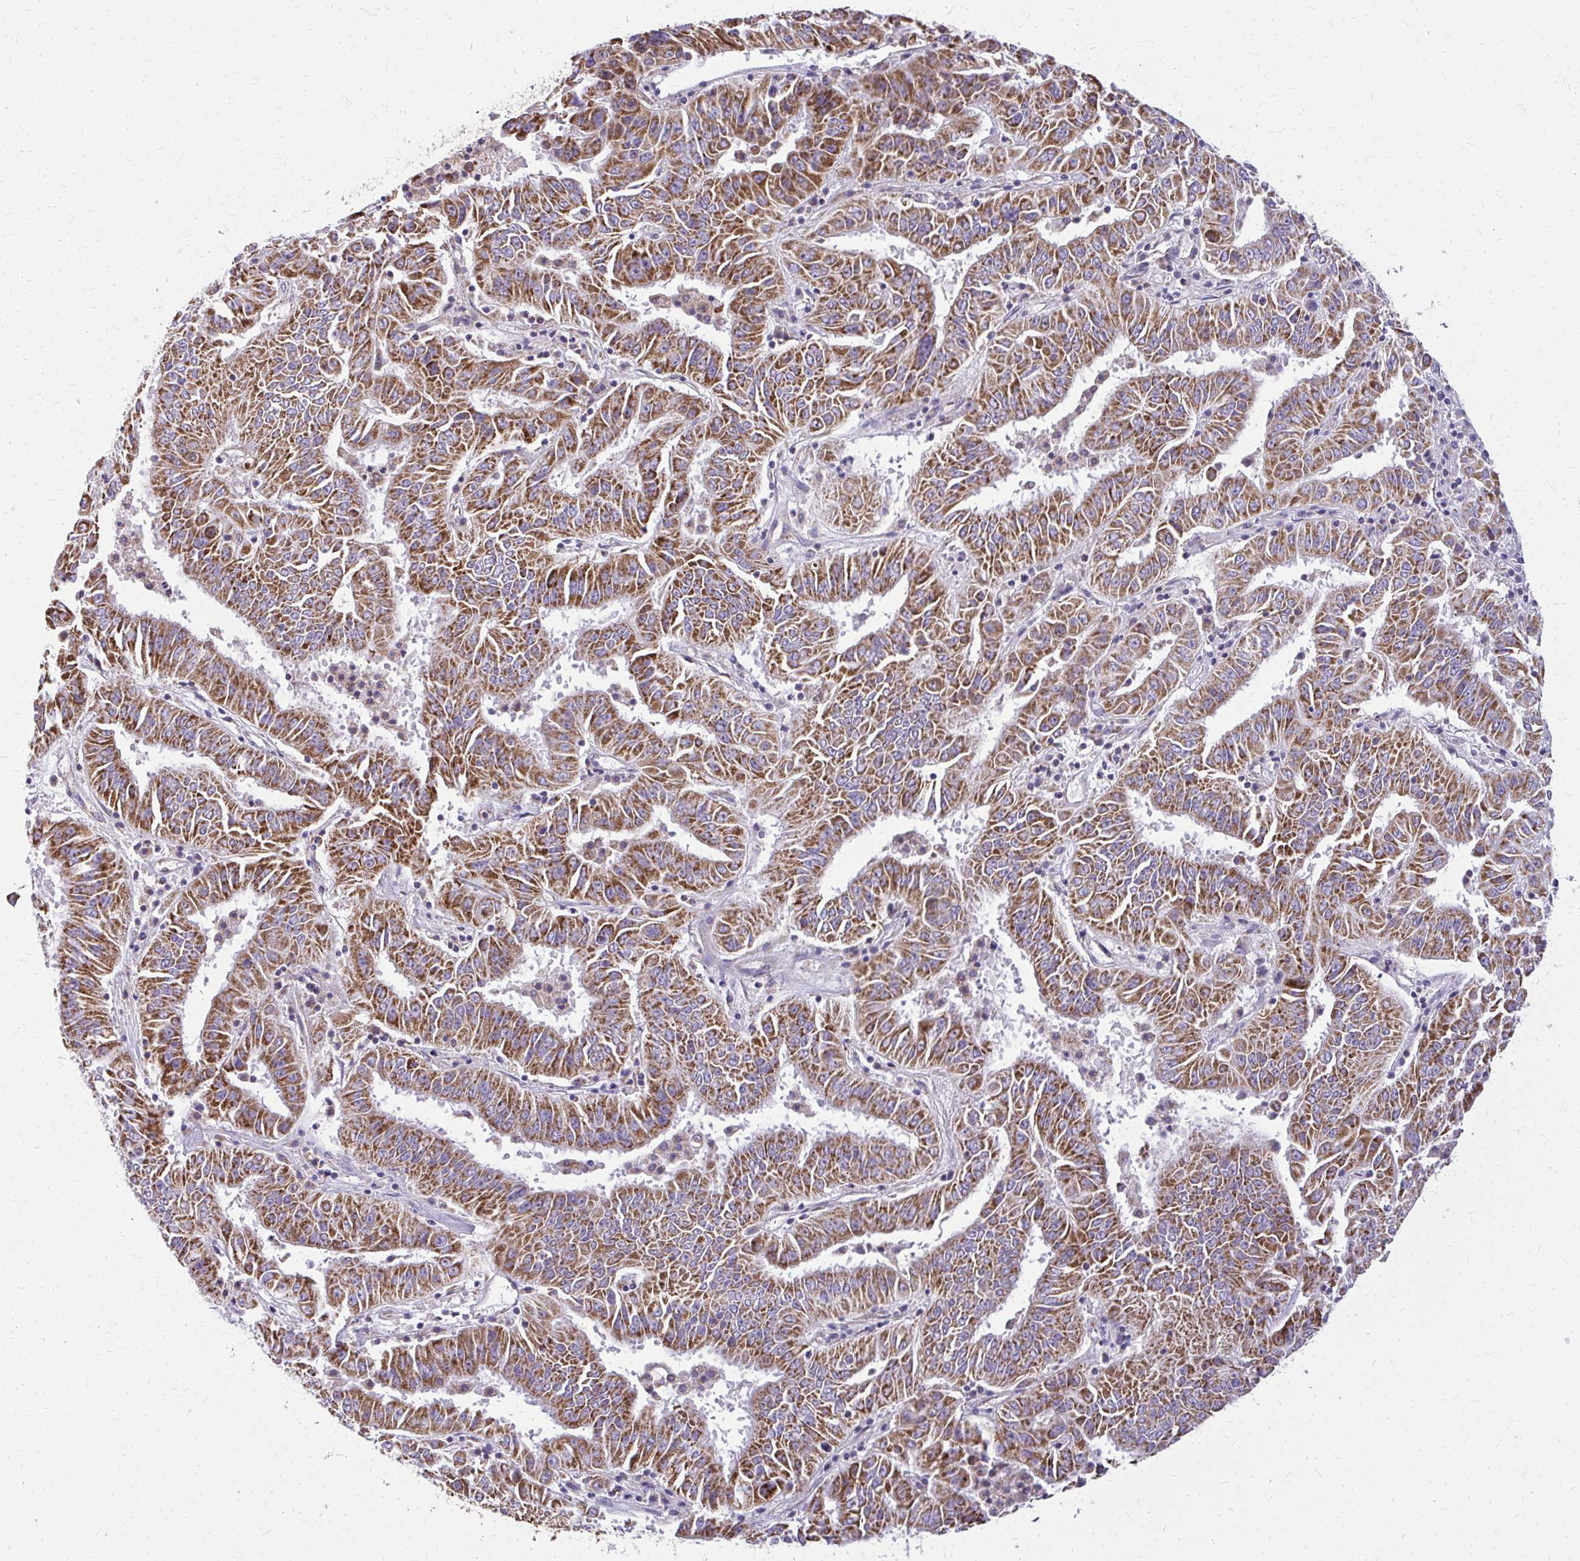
{"staining": {"intensity": "strong", "quantity": ">75%", "location": "cytoplasmic/membranous"}, "tissue": "pancreatic cancer", "cell_type": "Tumor cells", "image_type": "cancer", "snomed": [{"axis": "morphology", "description": "Adenocarcinoma, NOS"}, {"axis": "topography", "description": "Pancreas"}], "caption": "A micrograph of human pancreatic adenocarcinoma stained for a protein demonstrates strong cytoplasmic/membranous brown staining in tumor cells.", "gene": "IFIT1", "patient": {"sex": "male", "age": 63}}